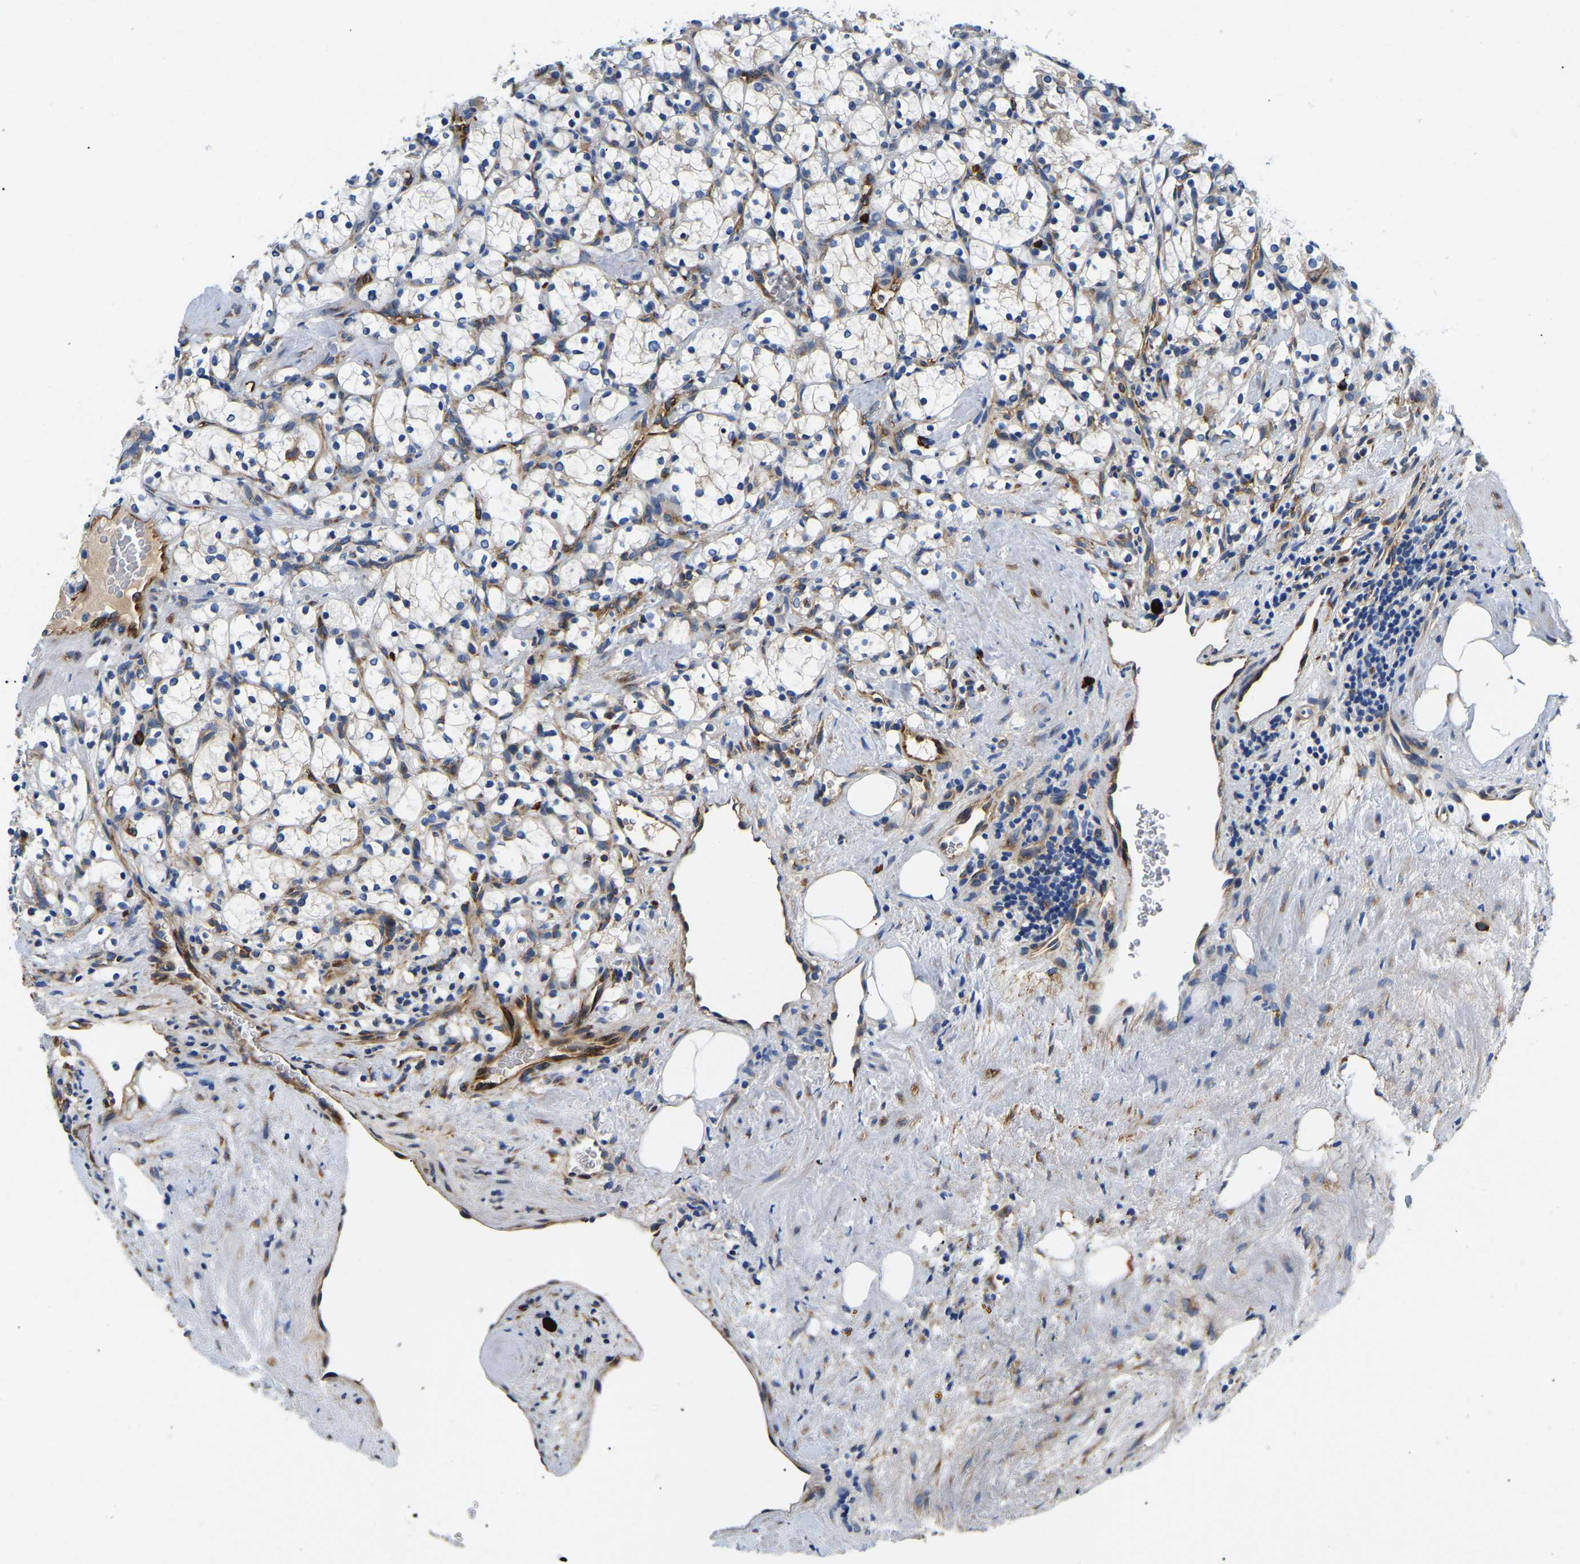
{"staining": {"intensity": "negative", "quantity": "none", "location": "none"}, "tissue": "renal cancer", "cell_type": "Tumor cells", "image_type": "cancer", "snomed": [{"axis": "morphology", "description": "Adenocarcinoma, NOS"}, {"axis": "topography", "description": "Kidney"}], "caption": "Immunohistochemical staining of adenocarcinoma (renal) reveals no significant staining in tumor cells.", "gene": "DUSP8", "patient": {"sex": "female", "age": 69}}